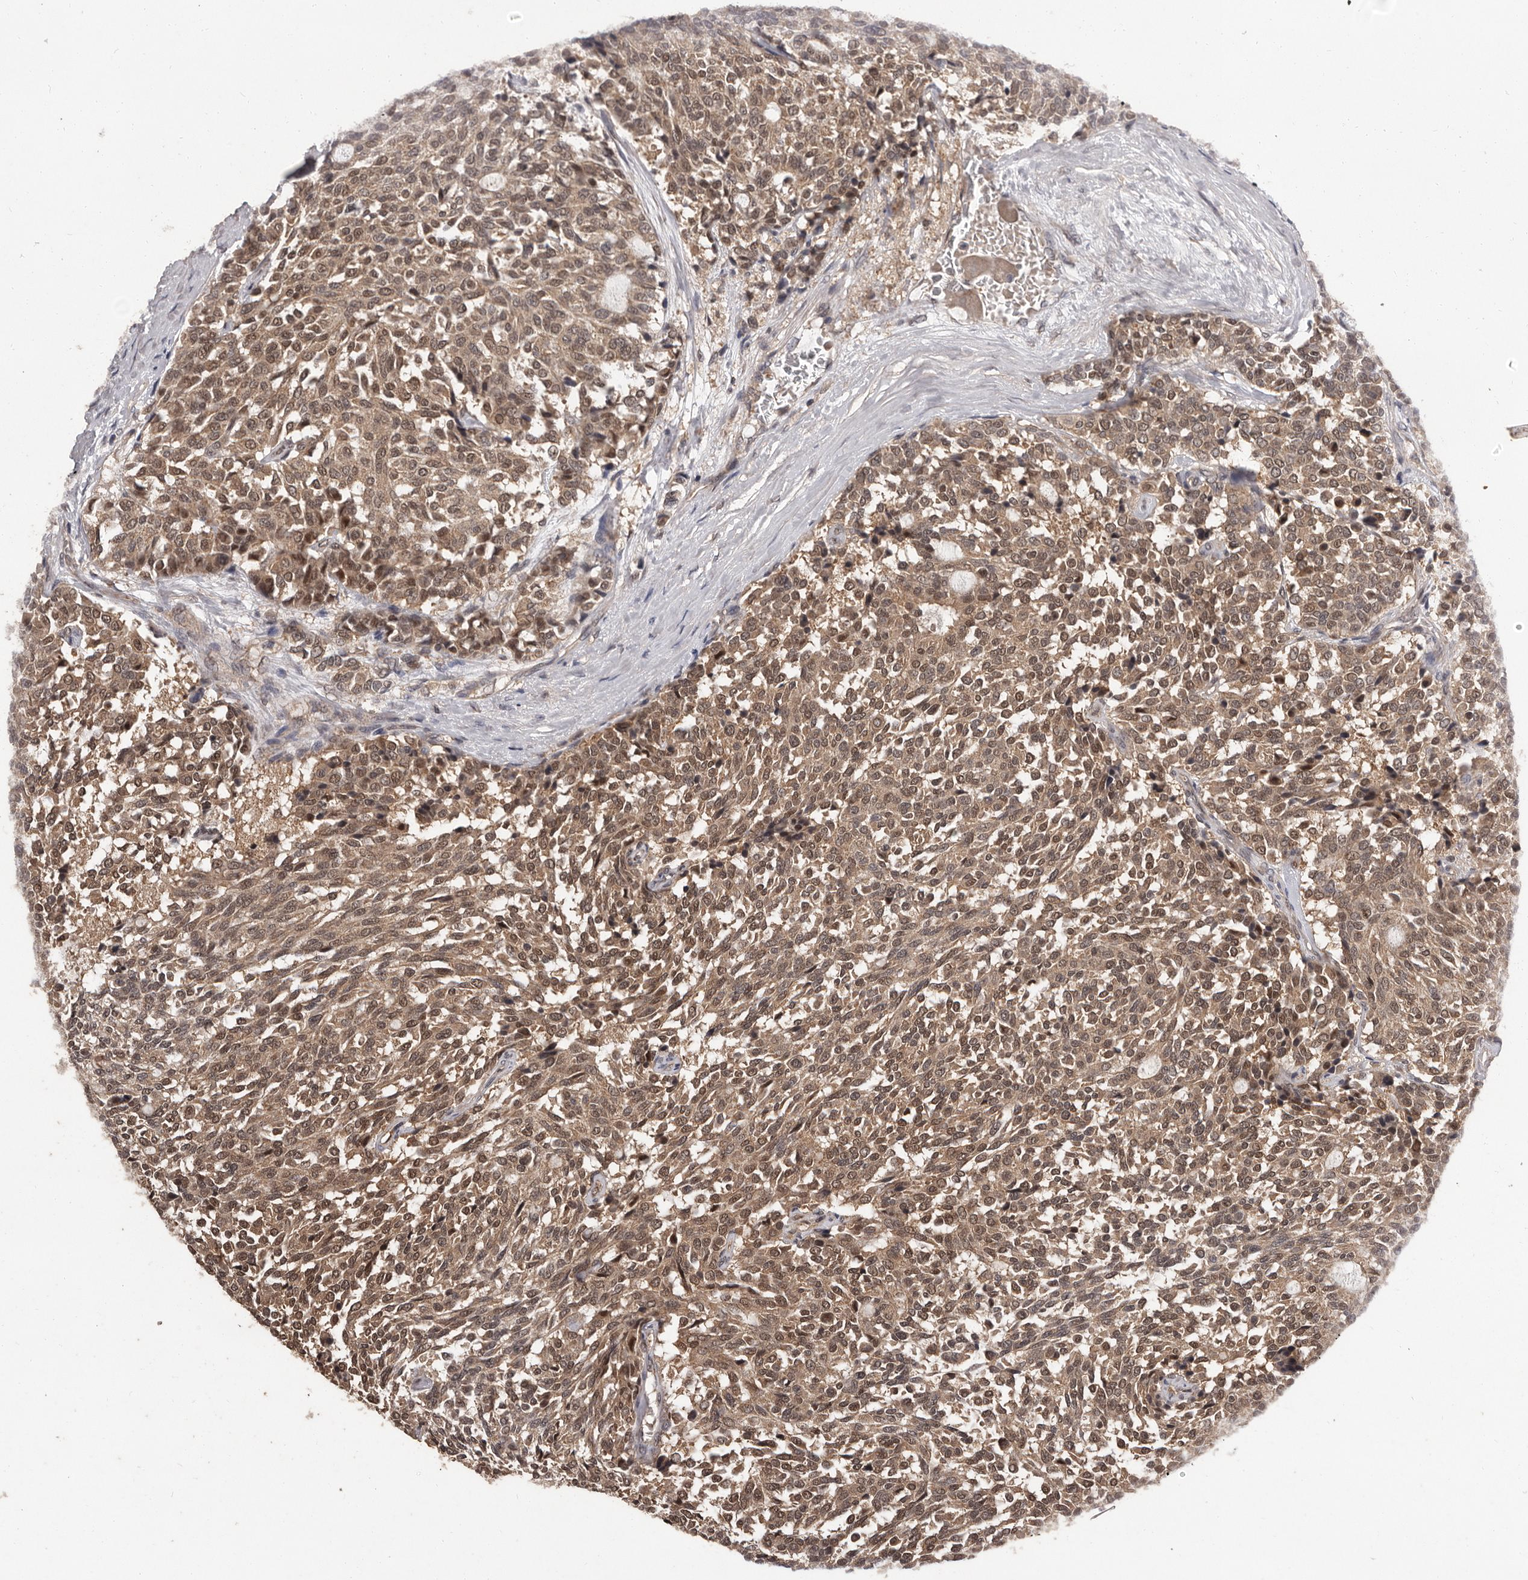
{"staining": {"intensity": "moderate", "quantity": ">75%", "location": "cytoplasmic/membranous,nuclear"}, "tissue": "carcinoid", "cell_type": "Tumor cells", "image_type": "cancer", "snomed": [{"axis": "morphology", "description": "Carcinoid, malignant, NOS"}, {"axis": "topography", "description": "Pancreas"}], "caption": "A brown stain shows moderate cytoplasmic/membranous and nuclear positivity of a protein in carcinoid tumor cells. Nuclei are stained in blue.", "gene": "VPS37A", "patient": {"sex": "female", "age": 54}}